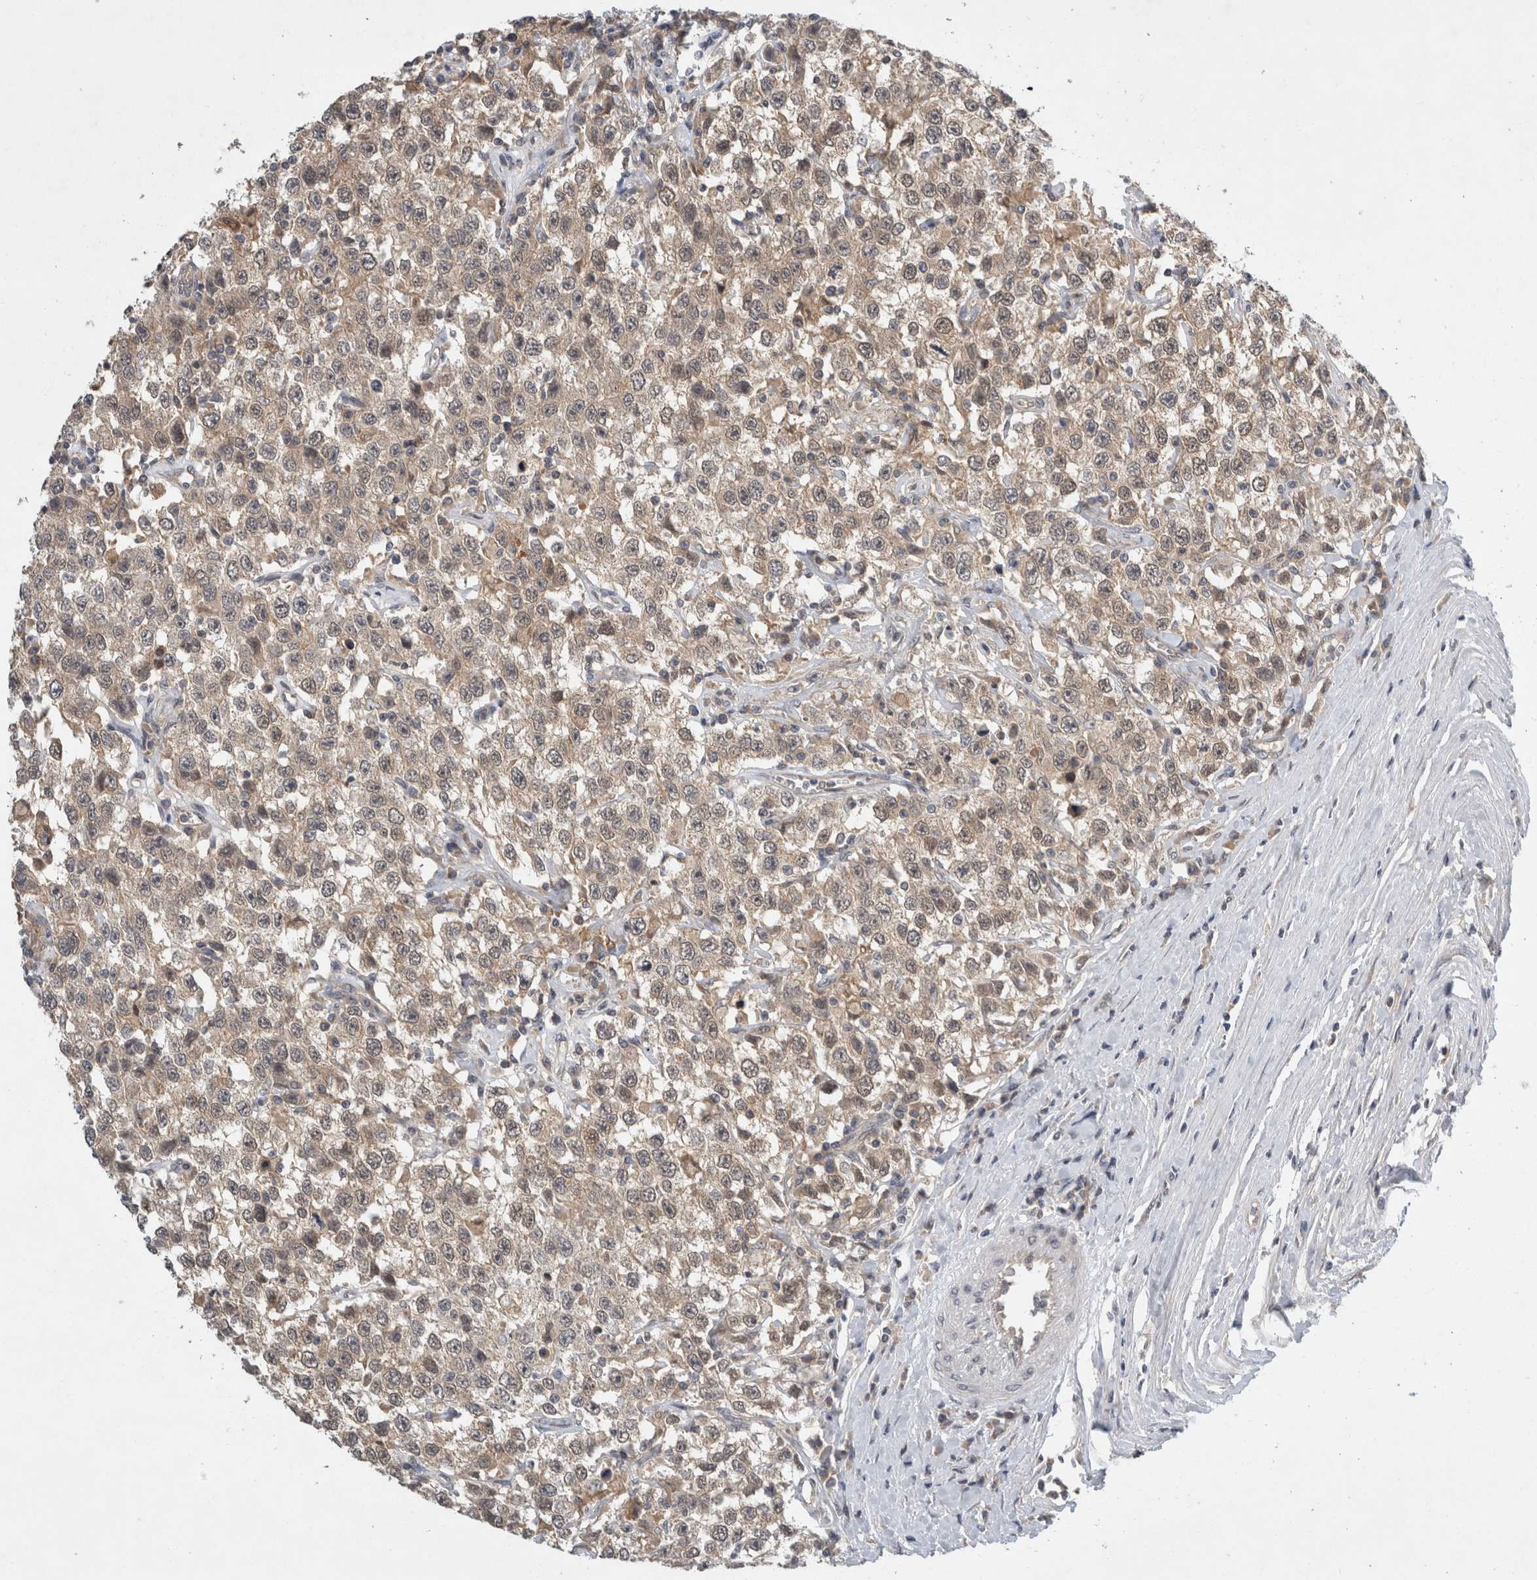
{"staining": {"intensity": "weak", "quantity": ">75%", "location": "cytoplasmic/membranous"}, "tissue": "testis cancer", "cell_type": "Tumor cells", "image_type": "cancer", "snomed": [{"axis": "morphology", "description": "Seminoma, NOS"}, {"axis": "topography", "description": "Testis"}], "caption": "There is low levels of weak cytoplasmic/membranous staining in tumor cells of testis seminoma, as demonstrated by immunohistochemical staining (brown color).", "gene": "AASDHPPT", "patient": {"sex": "male", "age": 41}}